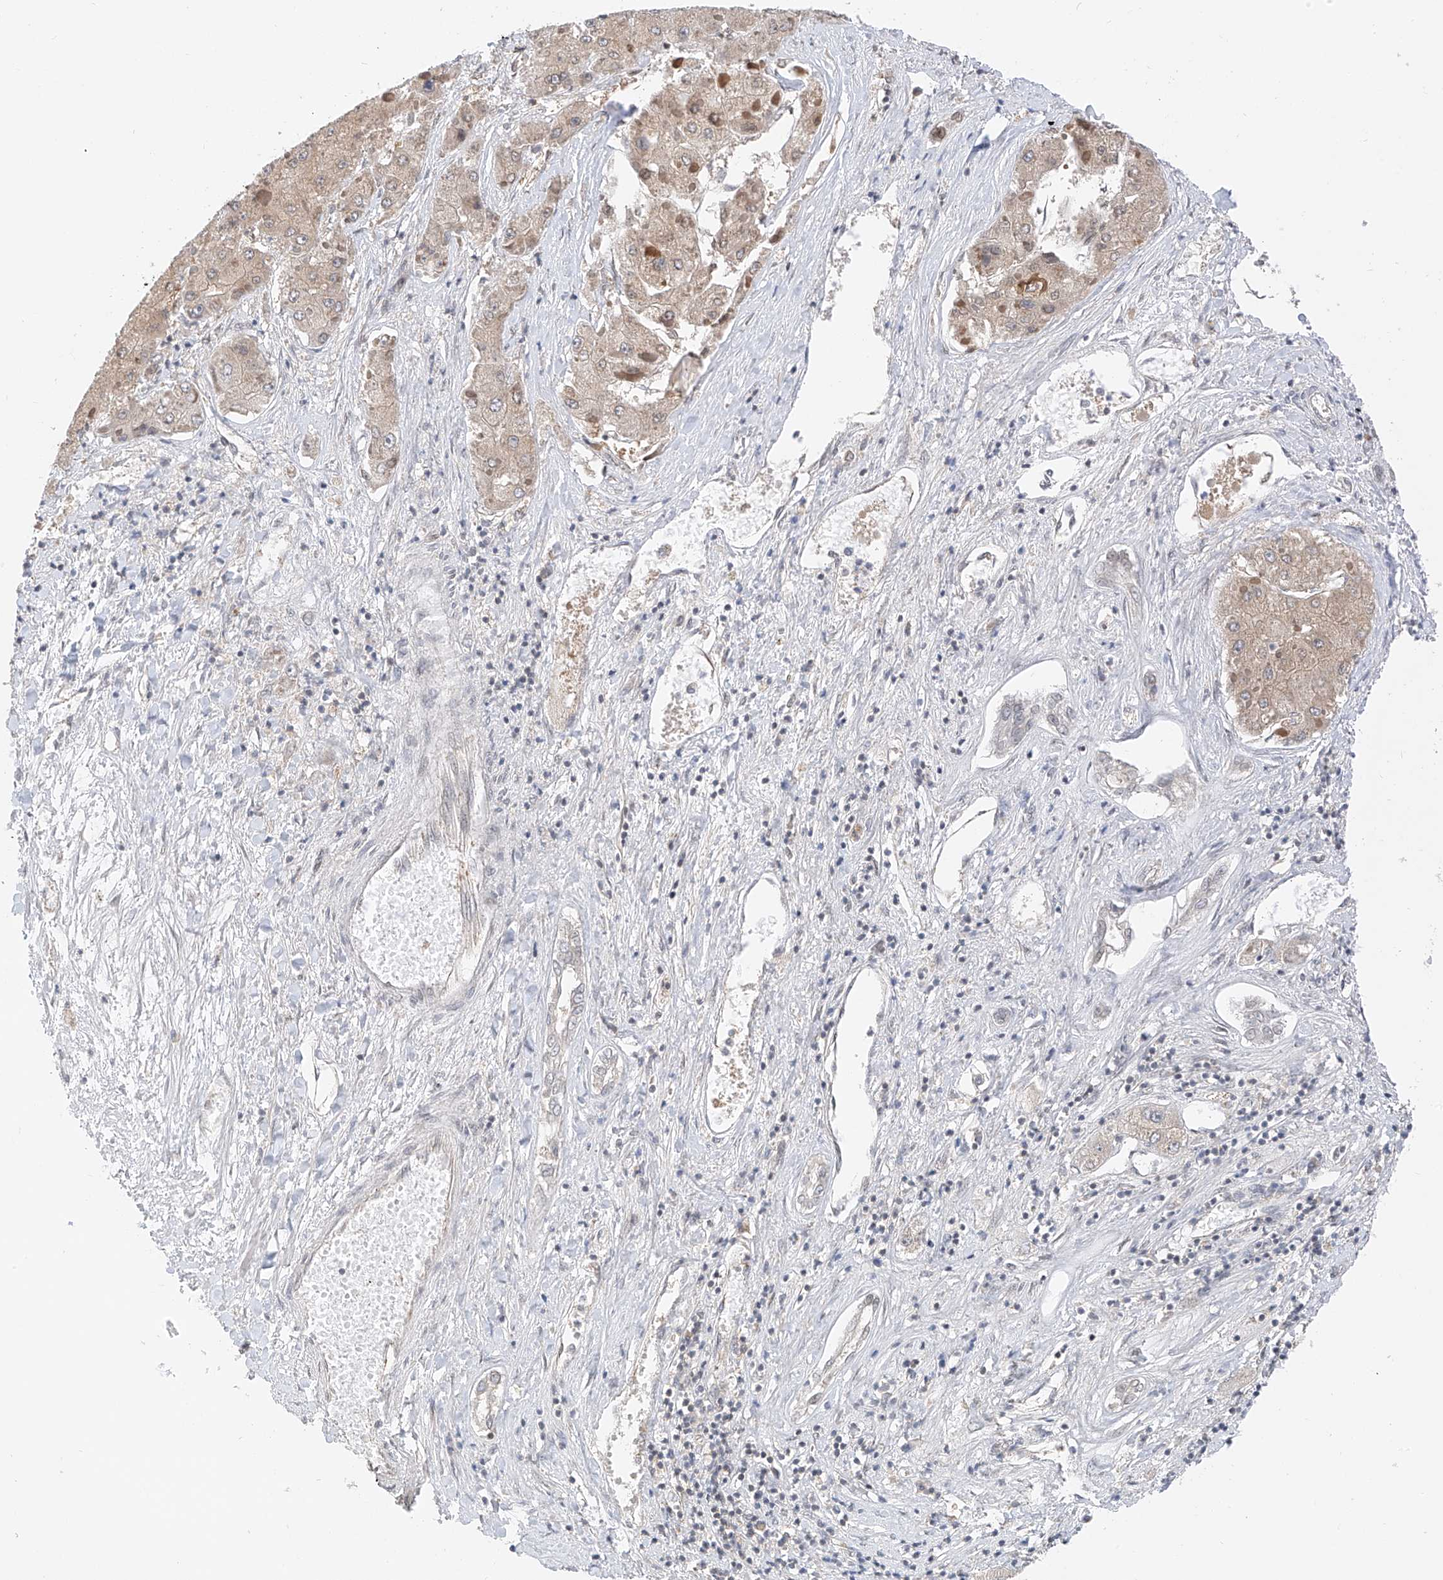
{"staining": {"intensity": "weak", "quantity": ">75%", "location": "cytoplasmic/membranous"}, "tissue": "liver cancer", "cell_type": "Tumor cells", "image_type": "cancer", "snomed": [{"axis": "morphology", "description": "Carcinoma, Hepatocellular, NOS"}, {"axis": "topography", "description": "Liver"}], "caption": "Immunohistochemical staining of human liver cancer reveals low levels of weak cytoplasmic/membranous protein positivity in about >75% of tumor cells.", "gene": "PPA2", "patient": {"sex": "female", "age": 73}}